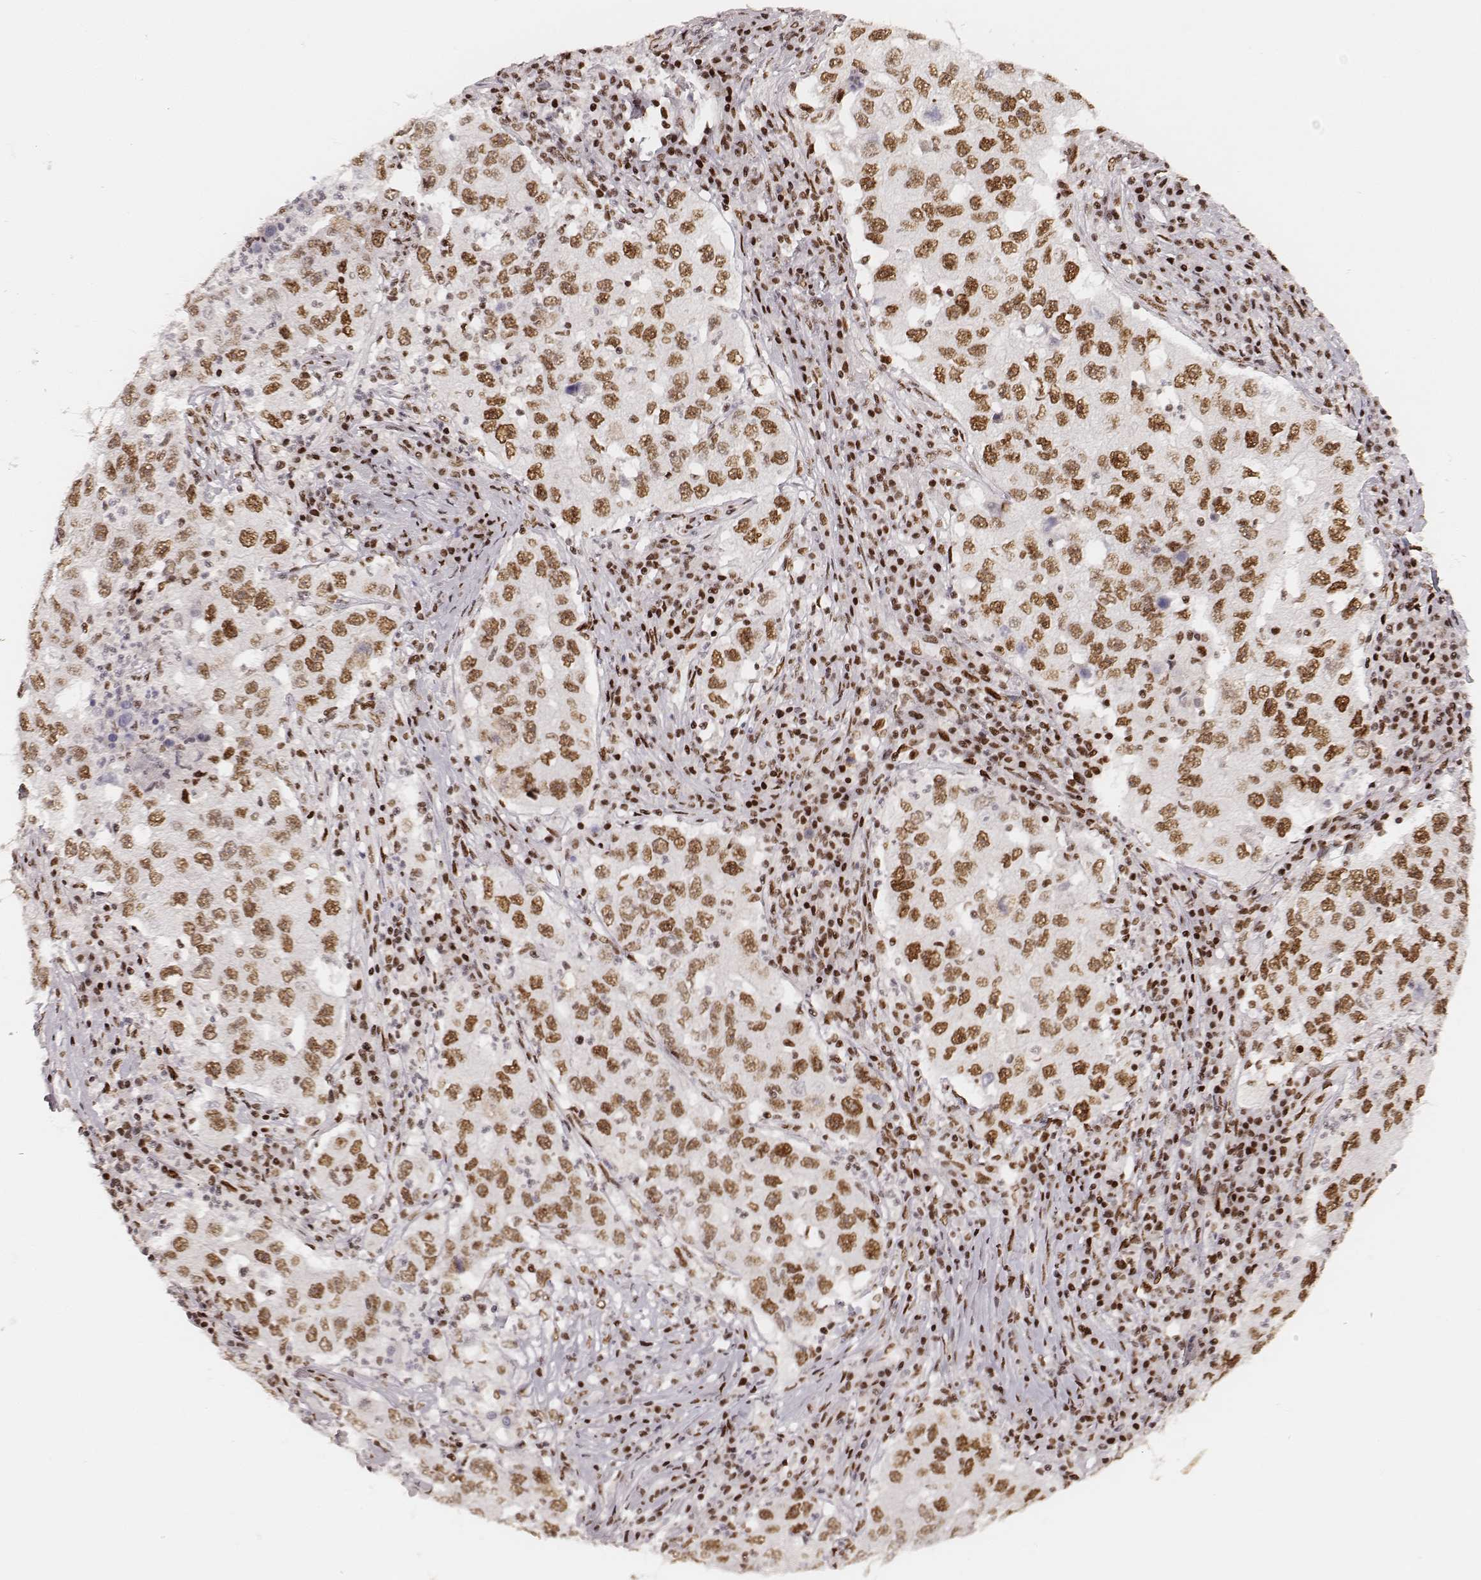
{"staining": {"intensity": "moderate", "quantity": ">75%", "location": "nuclear"}, "tissue": "lung cancer", "cell_type": "Tumor cells", "image_type": "cancer", "snomed": [{"axis": "morphology", "description": "Adenocarcinoma, NOS"}, {"axis": "topography", "description": "Lung"}], "caption": "Lung adenocarcinoma stained with a protein marker exhibits moderate staining in tumor cells.", "gene": "HNRNPC", "patient": {"sex": "male", "age": 73}}